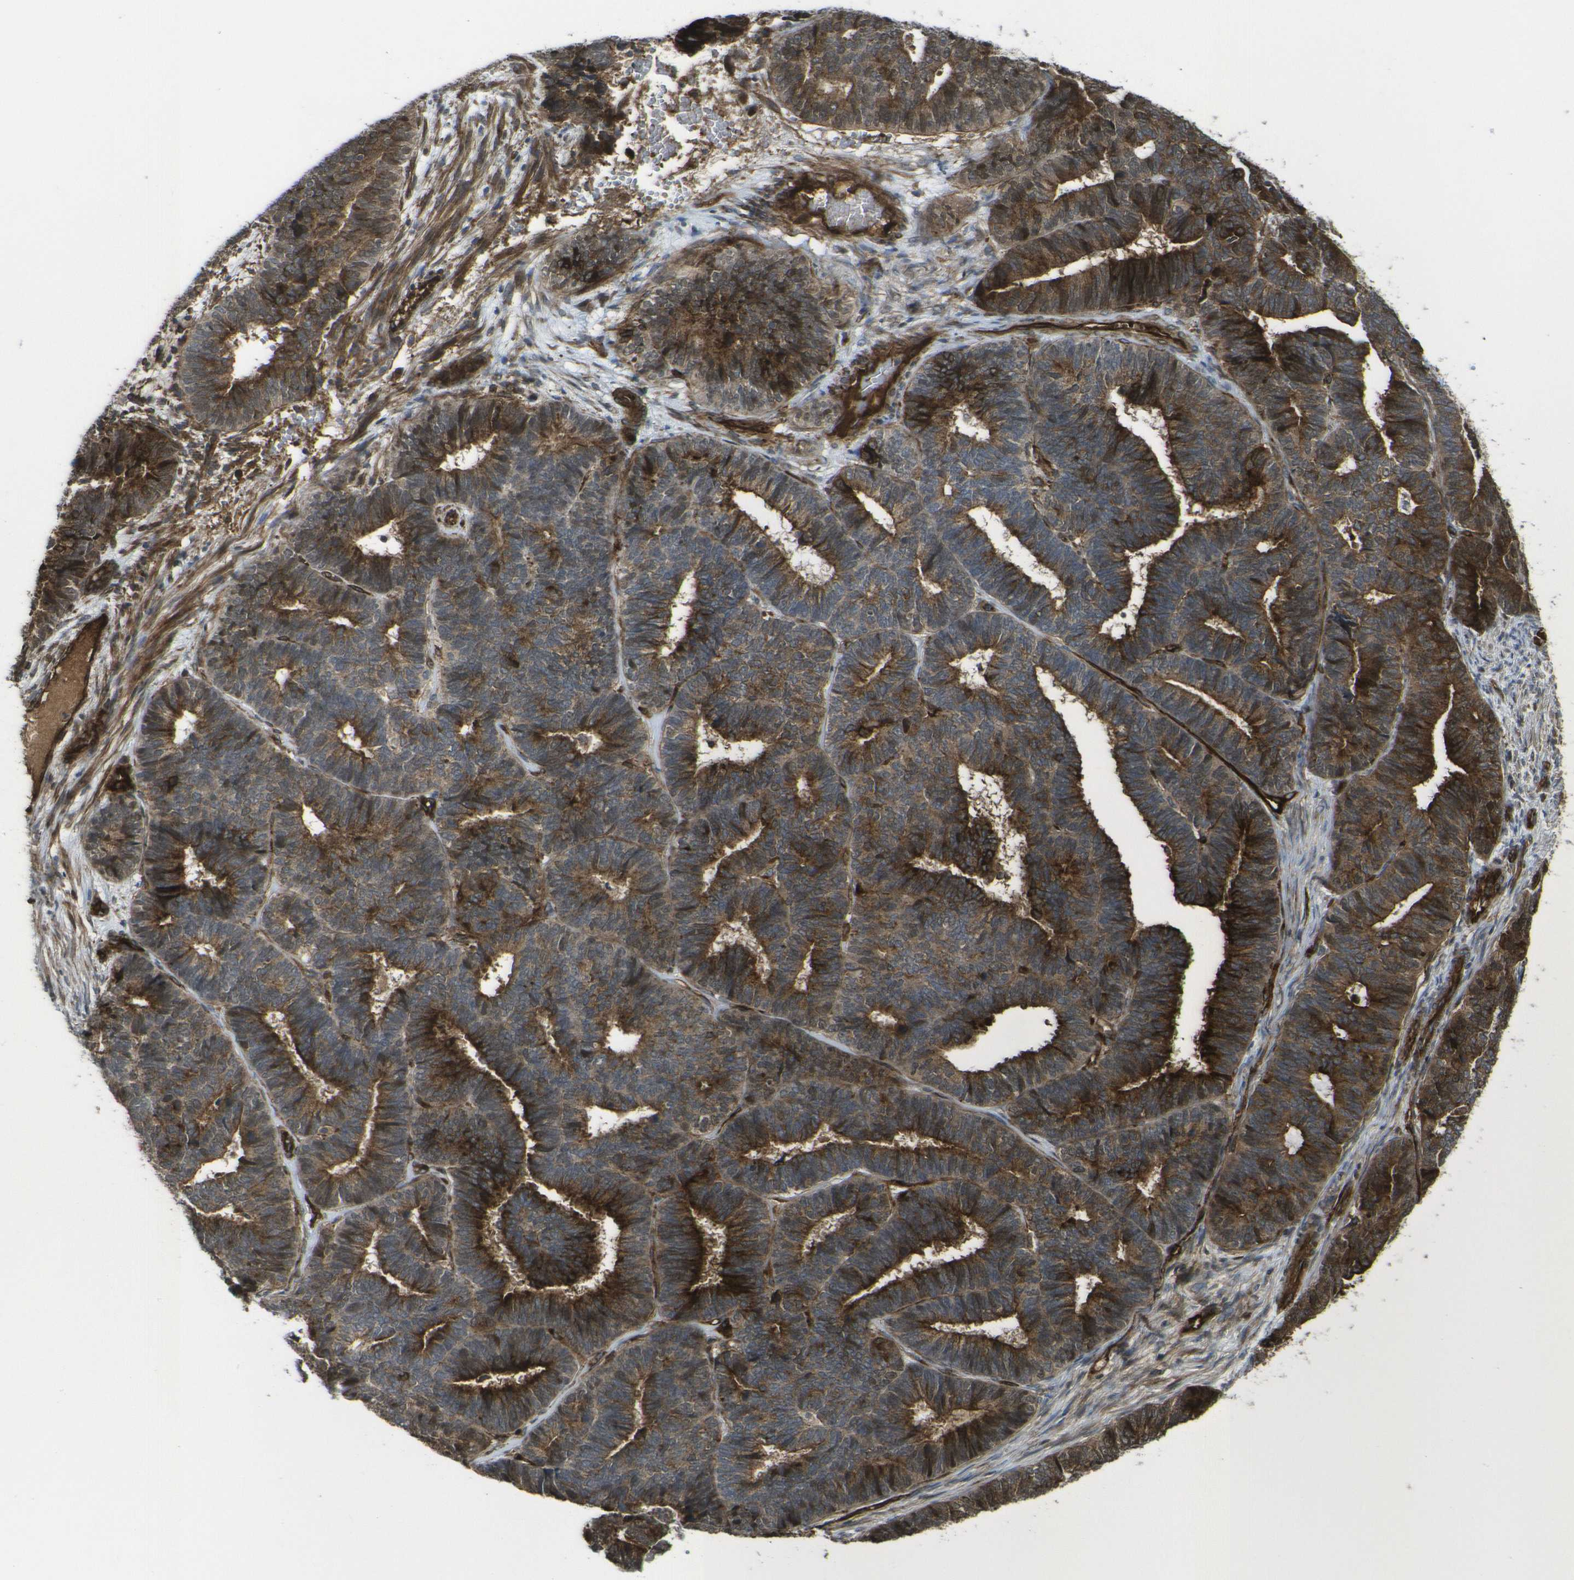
{"staining": {"intensity": "strong", "quantity": ">75%", "location": "cytoplasmic/membranous"}, "tissue": "endometrial cancer", "cell_type": "Tumor cells", "image_type": "cancer", "snomed": [{"axis": "morphology", "description": "Adenocarcinoma, NOS"}, {"axis": "topography", "description": "Endometrium"}], "caption": "Endometrial cancer was stained to show a protein in brown. There is high levels of strong cytoplasmic/membranous positivity in approximately >75% of tumor cells.", "gene": "ECE1", "patient": {"sex": "female", "age": 70}}